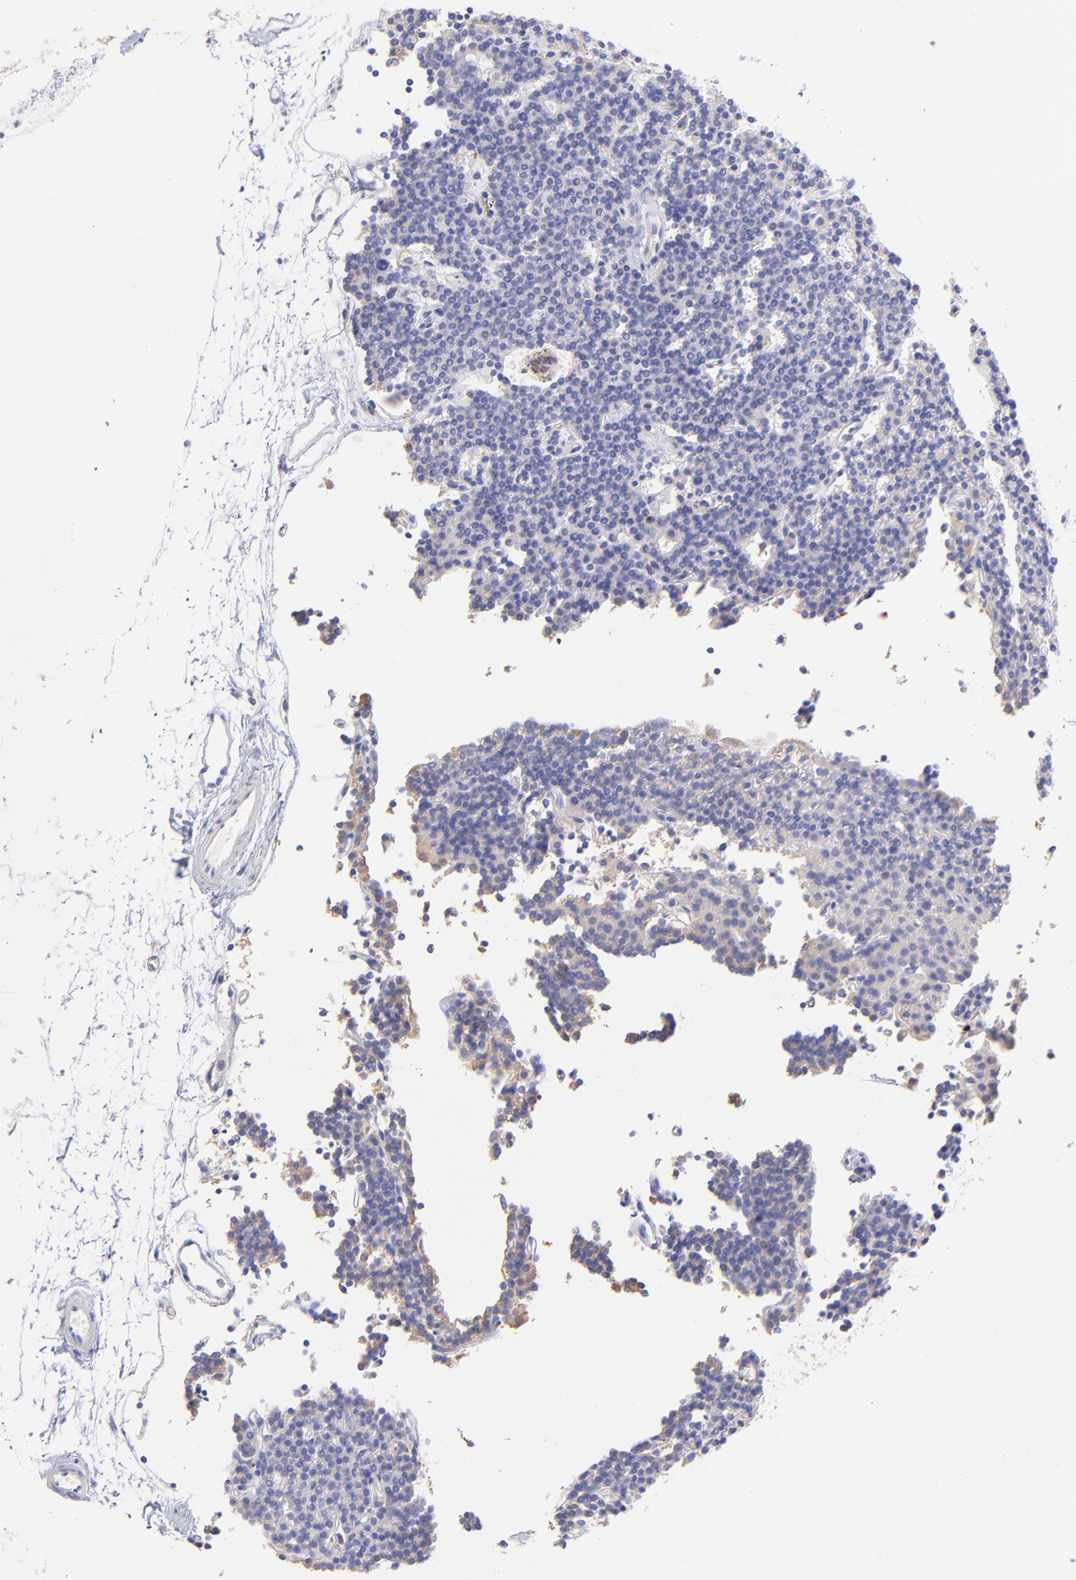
{"staining": {"intensity": "moderate", "quantity": ">75%", "location": "cytoplasmic/membranous"}, "tissue": "parathyroid gland", "cell_type": "Glandular cells", "image_type": "normal", "snomed": [{"axis": "morphology", "description": "Normal tissue, NOS"}, {"axis": "topography", "description": "Parathyroid gland"}], "caption": "Glandular cells show medium levels of moderate cytoplasmic/membranous staining in approximately >75% of cells in benign human parathyroid gland.", "gene": "SPARC", "patient": {"sex": "female", "age": 45}}